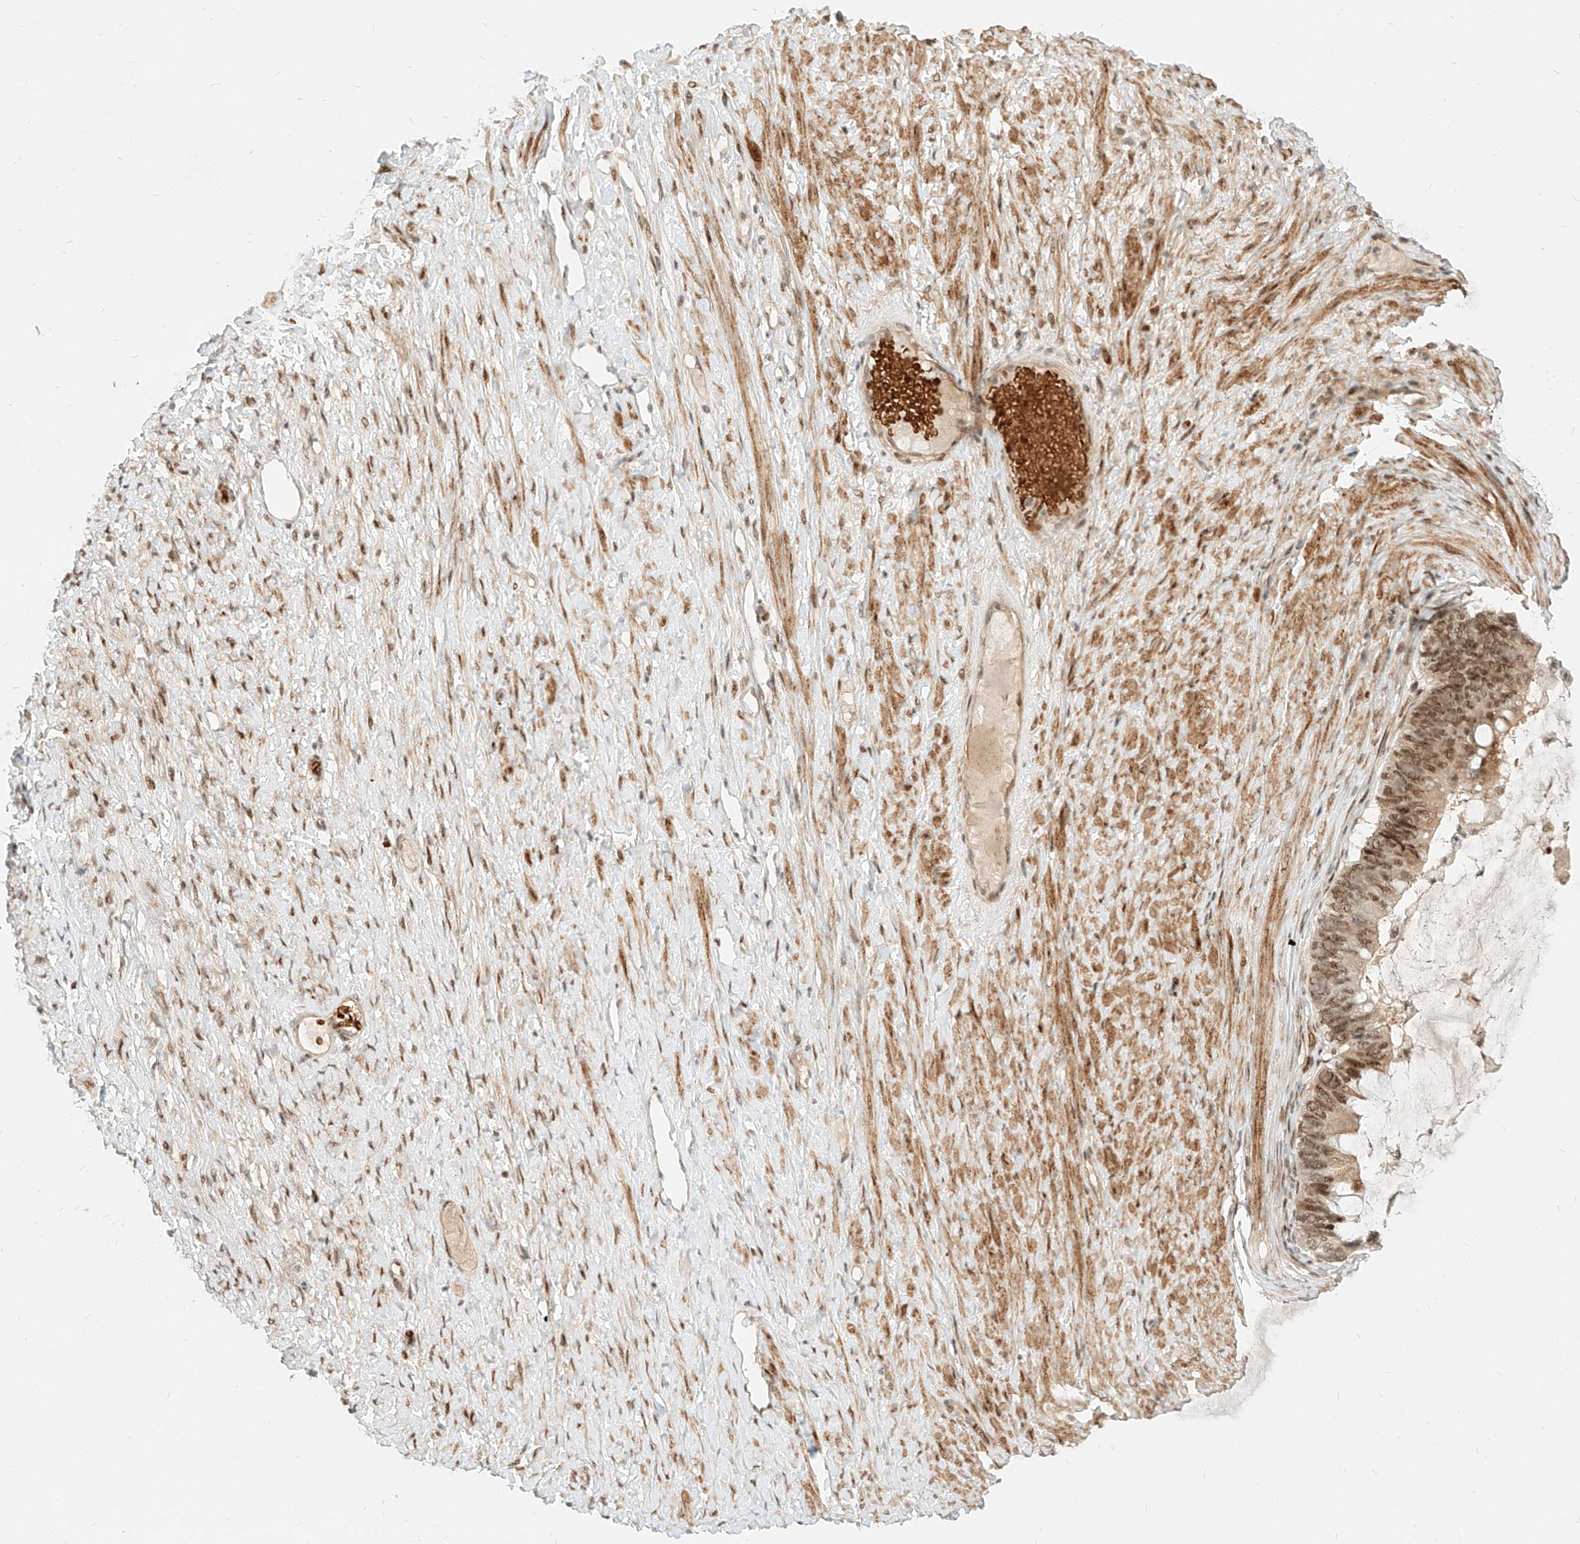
{"staining": {"intensity": "moderate", "quantity": ">75%", "location": "nuclear"}, "tissue": "ovarian cancer", "cell_type": "Tumor cells", "image_type": "cancer", "snomed": [{"axis": "morphology", "description": "Cystadenocarcinoma, mucinous, NOS"}, {"axis": "topography", "description": "Ovary"}], "caption": "A micrograph showing moderate nuclear expression in approximately >75% of tumor cells in ovarian cancer (mucinous cystadenocarcinoma), as visualized by brown immunohistochemical staining.", "gene": "CBX8", "patient": {"sex": "female", "age": 61}}